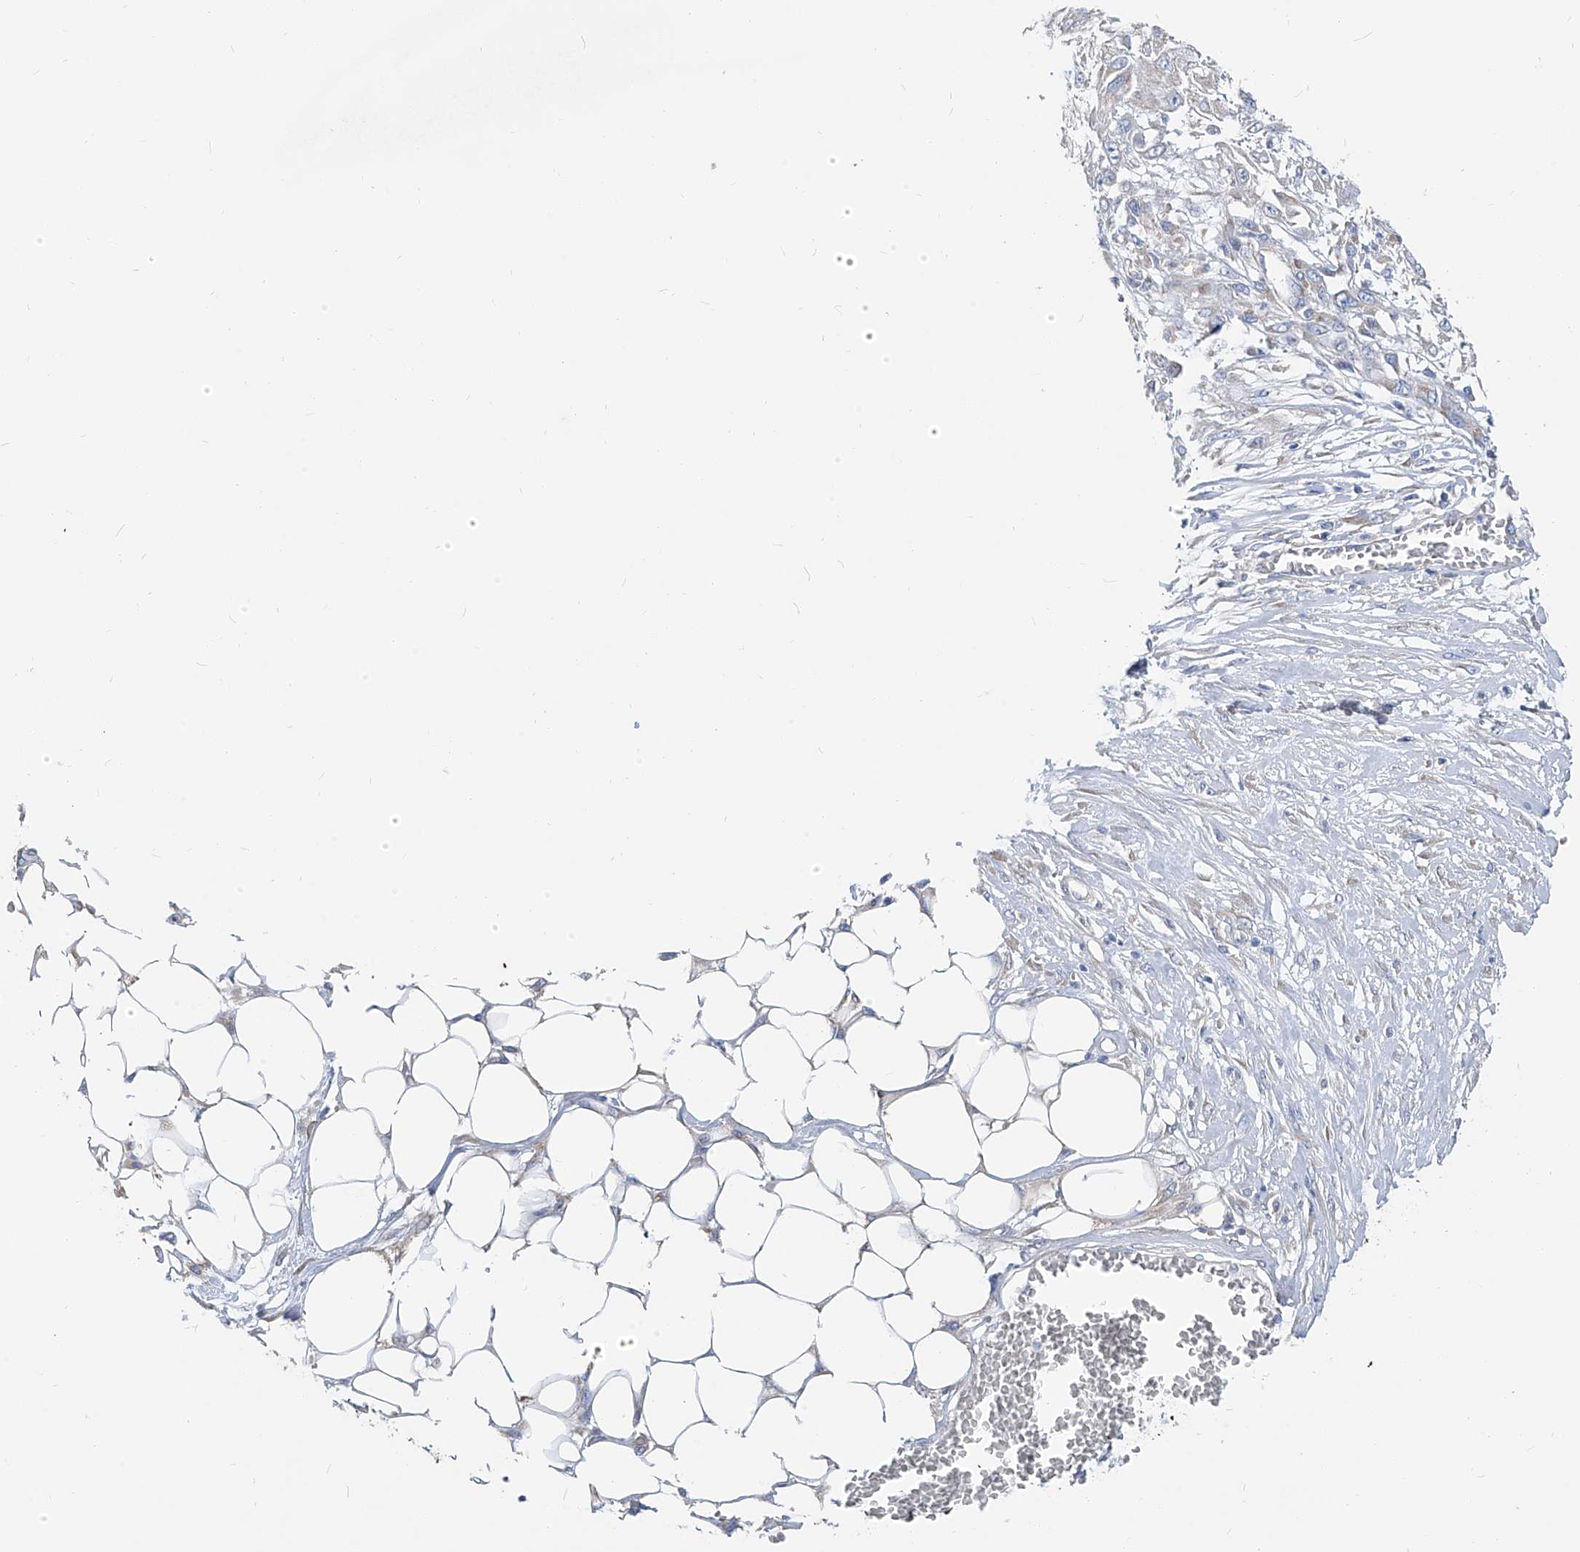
{"staining": {"intensity": "negative", "quantity": "none", "location": "none"}, "tissue": "skin cancer", "cell_type": "Tumor cells", "image_type": "cancer", "snomed": [{"axis": "morphology", "description": "Squamous cell carcinoma, NOS"}, {"axis": "morphology", "description": "Squamous cell carcinoma, metastatic, NOS"}, {"axis": "topography", "description": "Skin"}, {"axis": "topography", "description": "Lymph node"}], "caption": "Human skin metastatic squamous cell carcinoma stained for a protein using immunohistochemistry displays no expression in tumor cells.", "gene": "UFL1", "patient": {"sex": "male", "age": 75}}